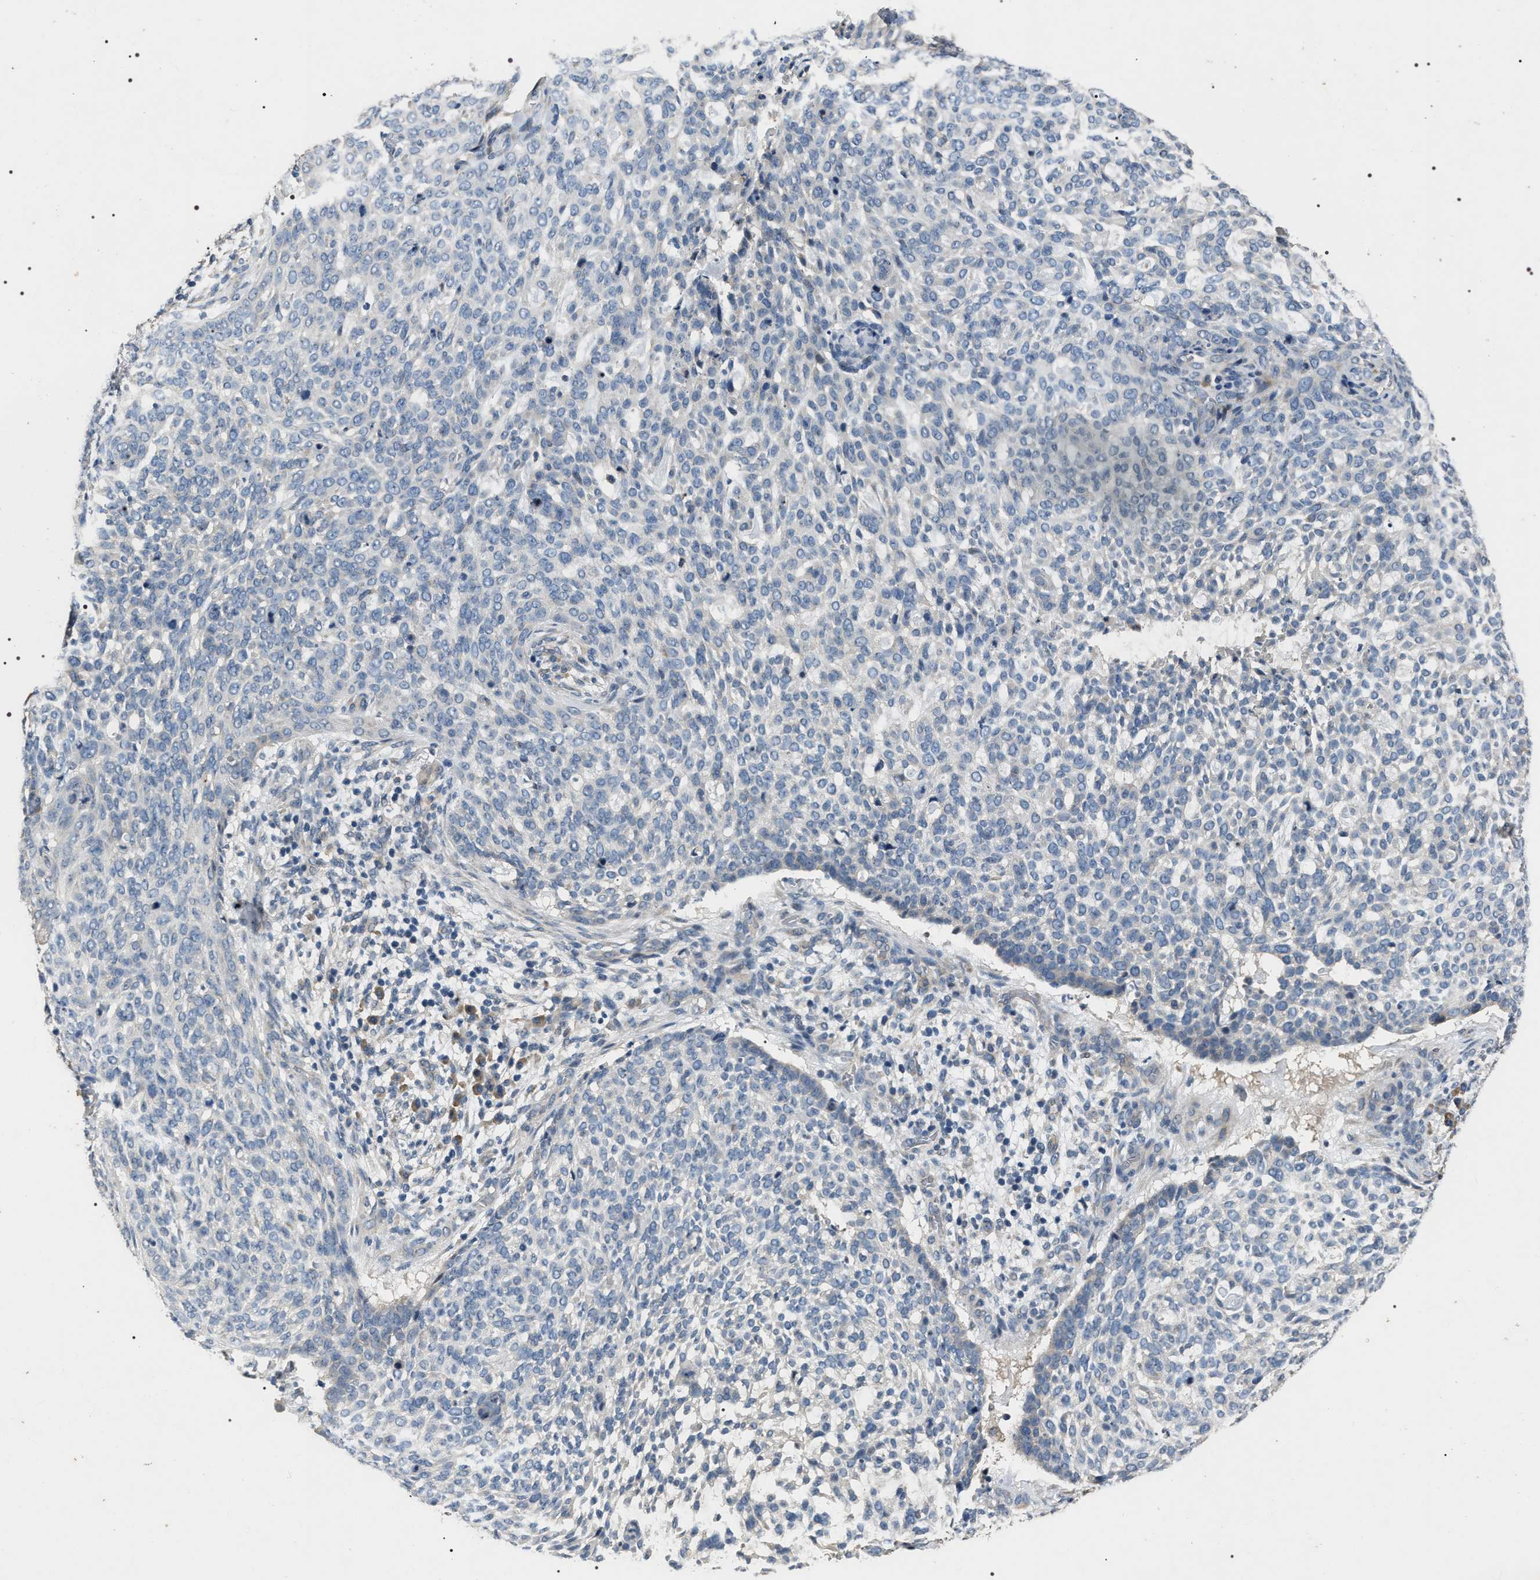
{"staining": {"intensity": "negative", "quantity": "none", "location": "none"}, "tissue": "skin cancer", "cell_type": "Tumor cells", "image_type": "cancer", "snomed": [{"axis": "morphology", "description": "Basal cell carcinoma"}, {"axis": "topography", "description": "Skin"}], "caption": "Basal cell carcinoma (skin) stained for a protein using immunohistochemistry (IHC) demonstrates no expression tumor cells.", "gene": "IFT81", "patient": {"sex": "female", "age": 64}}